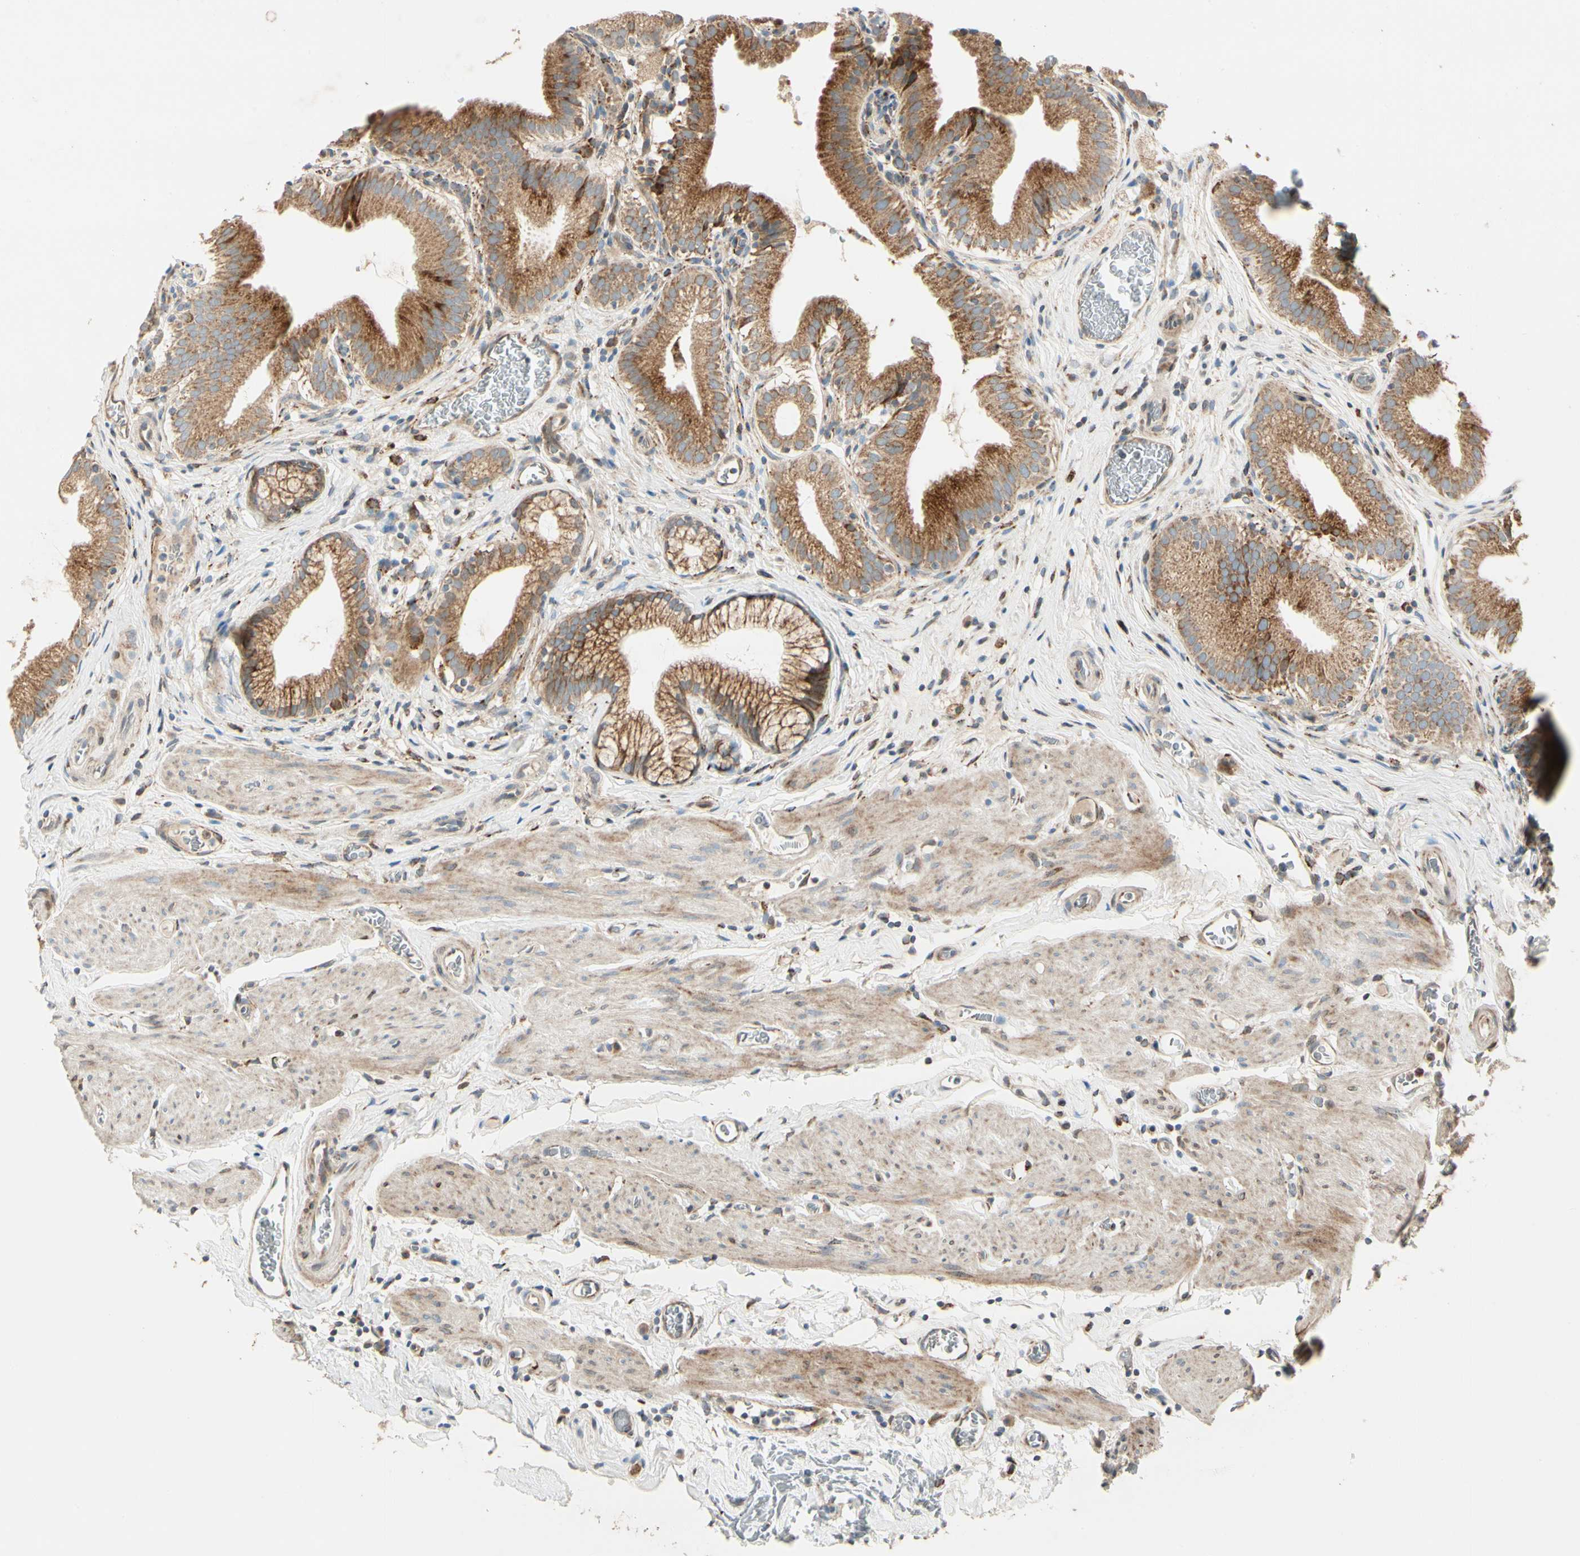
{"staining": {"intensity": "moderate", "quantity": ">75%", "location": "cytoplasmic/membranous"}, "tissue": "gallbladder", "cell_type": "Glandular cells", "image_type": "normal", "snomed": [{"axis": "morphology", "description": "Normal tissue, NOS"}, {"axis": "topography", "description": "Gallbladder"}], "caption": "Gallbladder stained with immunohistochemistry shows moderate cytoplasmic/membranous positivity in about >75% of glandular cells.", "gene": "MRPL9", "patient": {"sex": "male", "age": 54}}